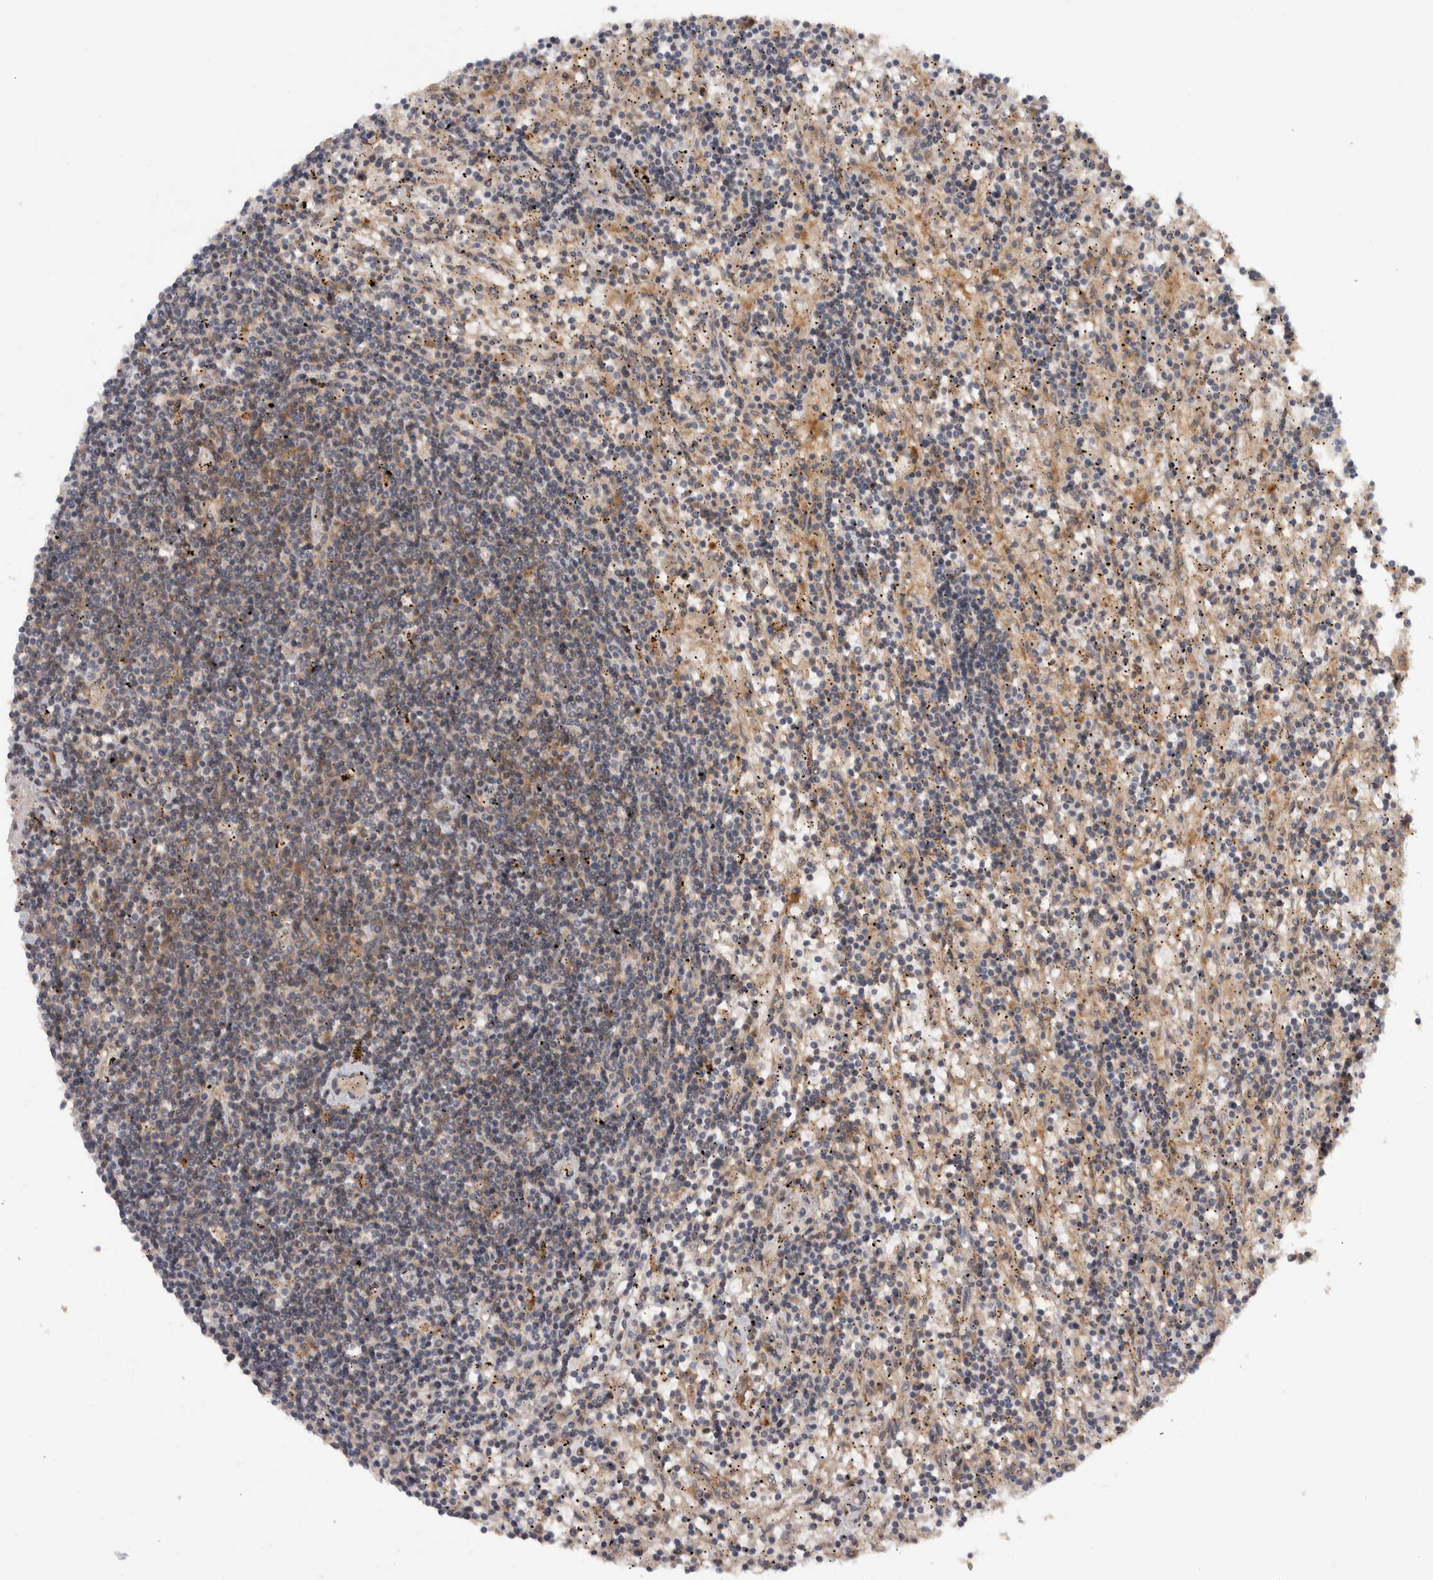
{"staining": {"intensity": "weak", "quantity": "<25%", "location": "cytoplasmic/membranous"}, "tissue": "lymphoma", "cell_type": "Tumor cells", "image_type": "cancer", "snomed": [{"axis": "morphology", "description": "Malignant lymphoma, non-Hodgkin's type, Low grade"}, {"axis": "topography", "description": "Spleen"}], "caption": "Protein analysis of low-grade malignant lymphoma, non-Hodgkin's type reveals no significant staining in tumor cells. The staining is performed using DAB (3,3'-diaminobenzidine) brown chromogen with nuclei counter-stained in using hematoxylin.", "gene": "VEPH1", "patient": {"sex": "male", "age": 76}}